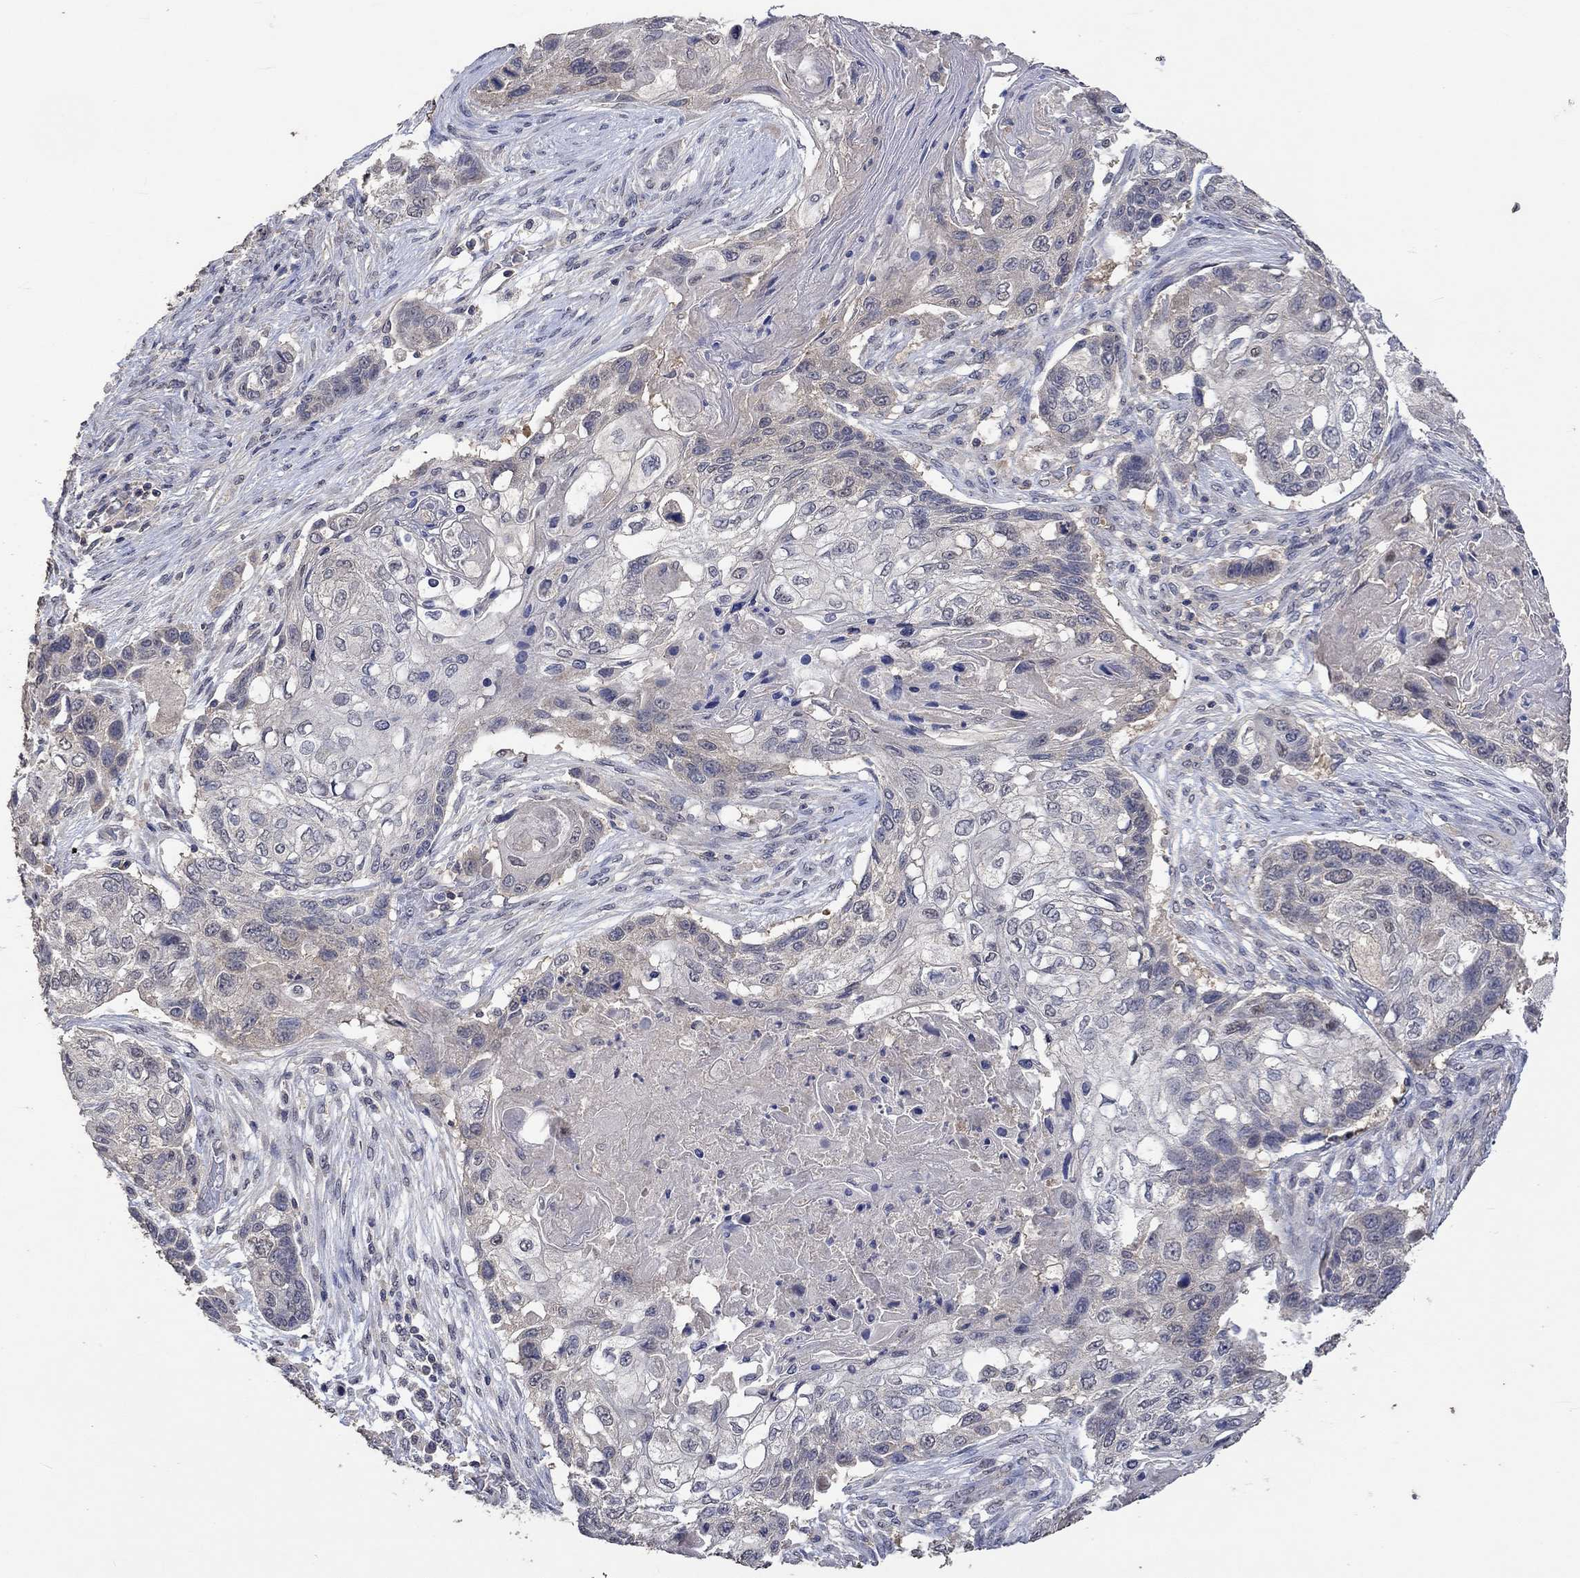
{"staining": {"intensity": "negative", "quantity": "none", "location": "none"}, "tissue": "lung cancer", "cell_type": "Tumor cells", "image_type": "cancer", "snomed": [{"axis": "morphology", "description": "Normal tissue, NOS"}, {"axis": "morphology", "description": "Squamous cell carcinoma, NOS"}, {"axis": "topography", "description": "Bronchus"}, {"axis": "topography", "description": "Lung"}], "caption": "Immunohistochemistry (IHC) histopathology image of human squamous cell carcinoma (lung) stained for a protein (brown), which demonstrates no staining in tumor cells. (Brightfield microscopy of DAB IHC at high magnification).", "gene": "PTPN20", "patient": {"sex": "male", "age": 69}}